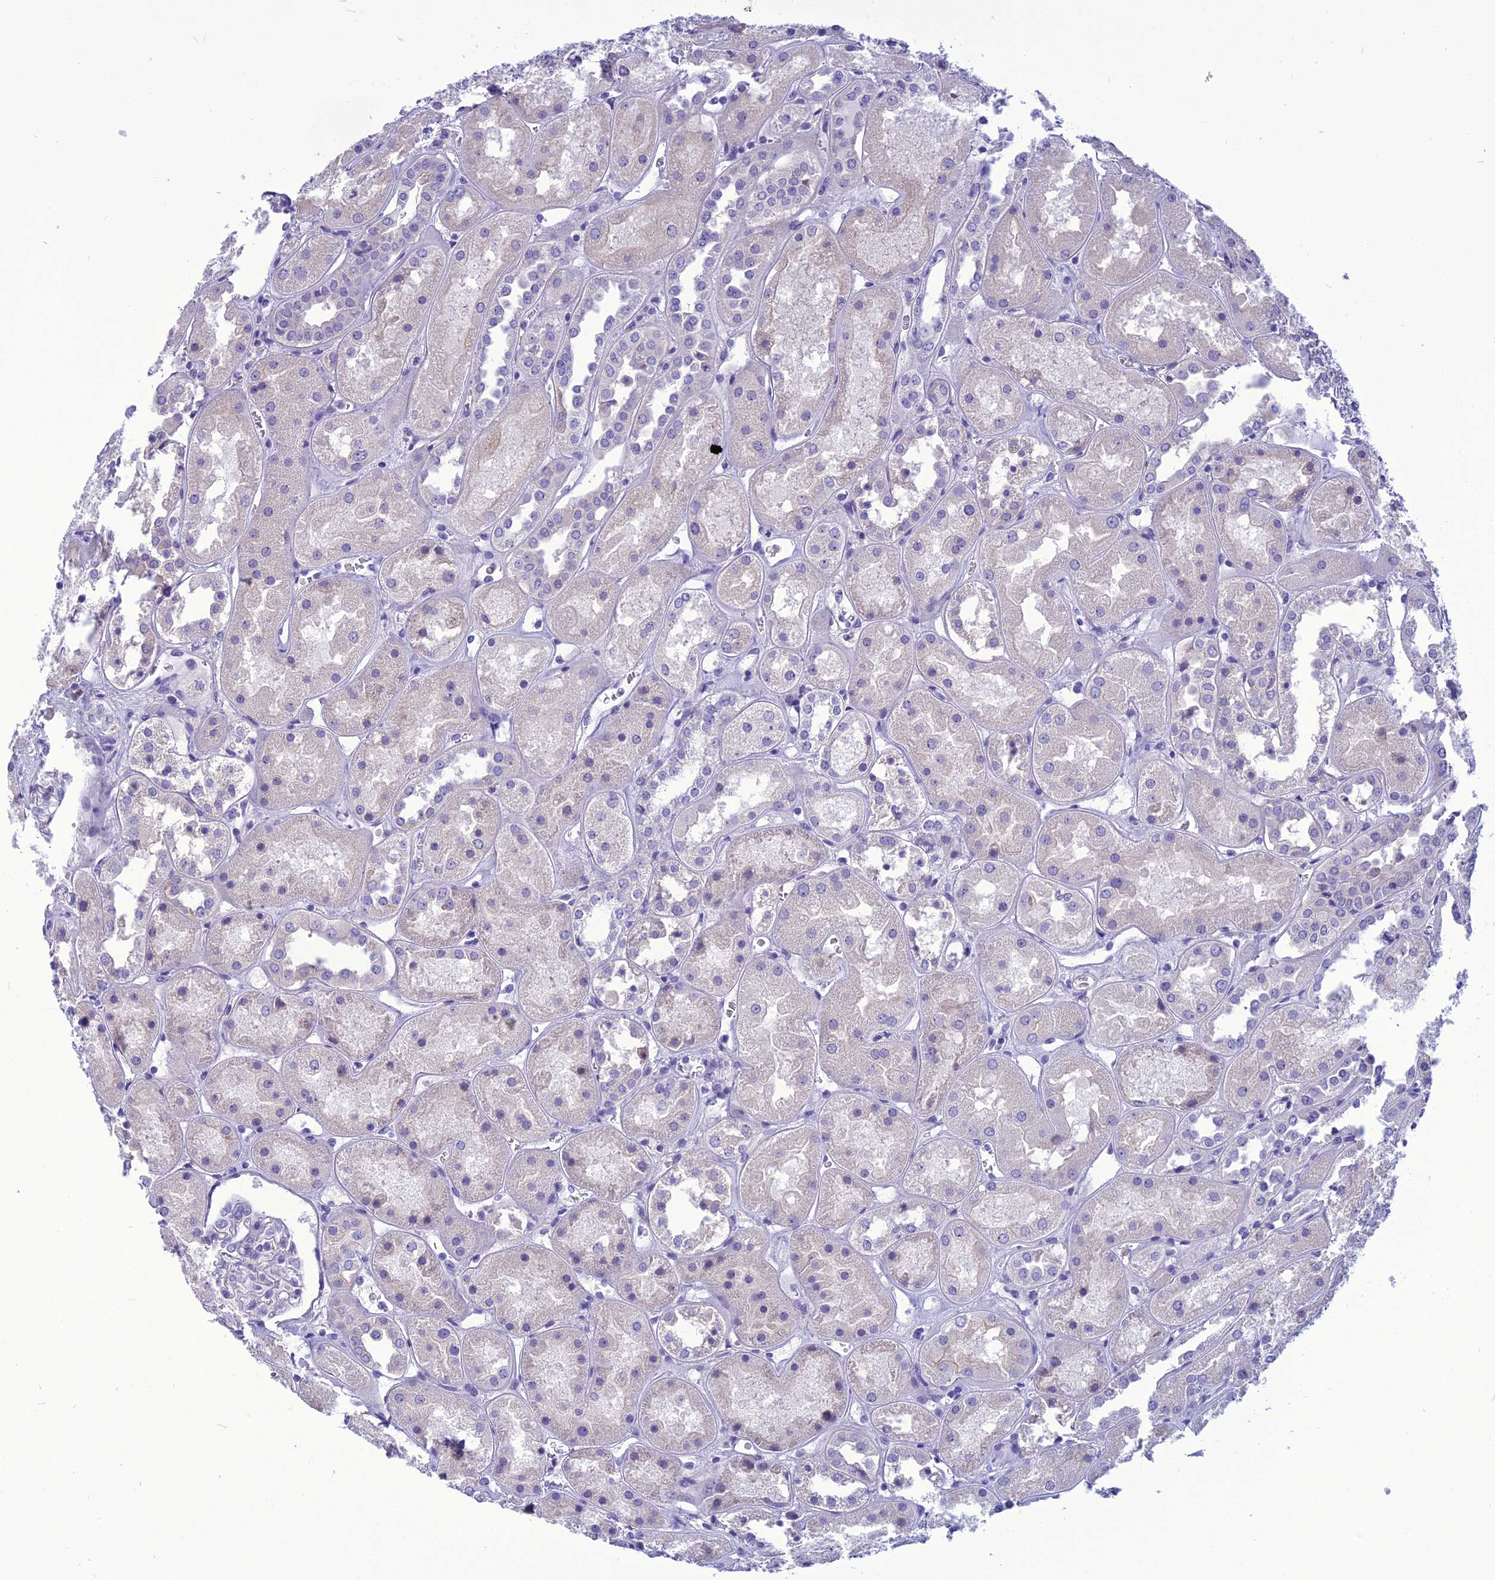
{"staining": {"intensity": "negative", "quantity": "none", "location": "none"}, "tissue": "kidney", "cell_type": "Cells in glomeruli", "image_type": "normal", "snomed": [{"axis": "morphology", "description": "Normal tissue, NOS"}, {"axis": "topography", "description": "Kidney"}], "caption": "An immunohistochemistry image of benign kidney is shown. There is no staining in cells in glomeruli of kidney.", "gene": "BBS2", "patient": {"sex": "male", "age": 70}}